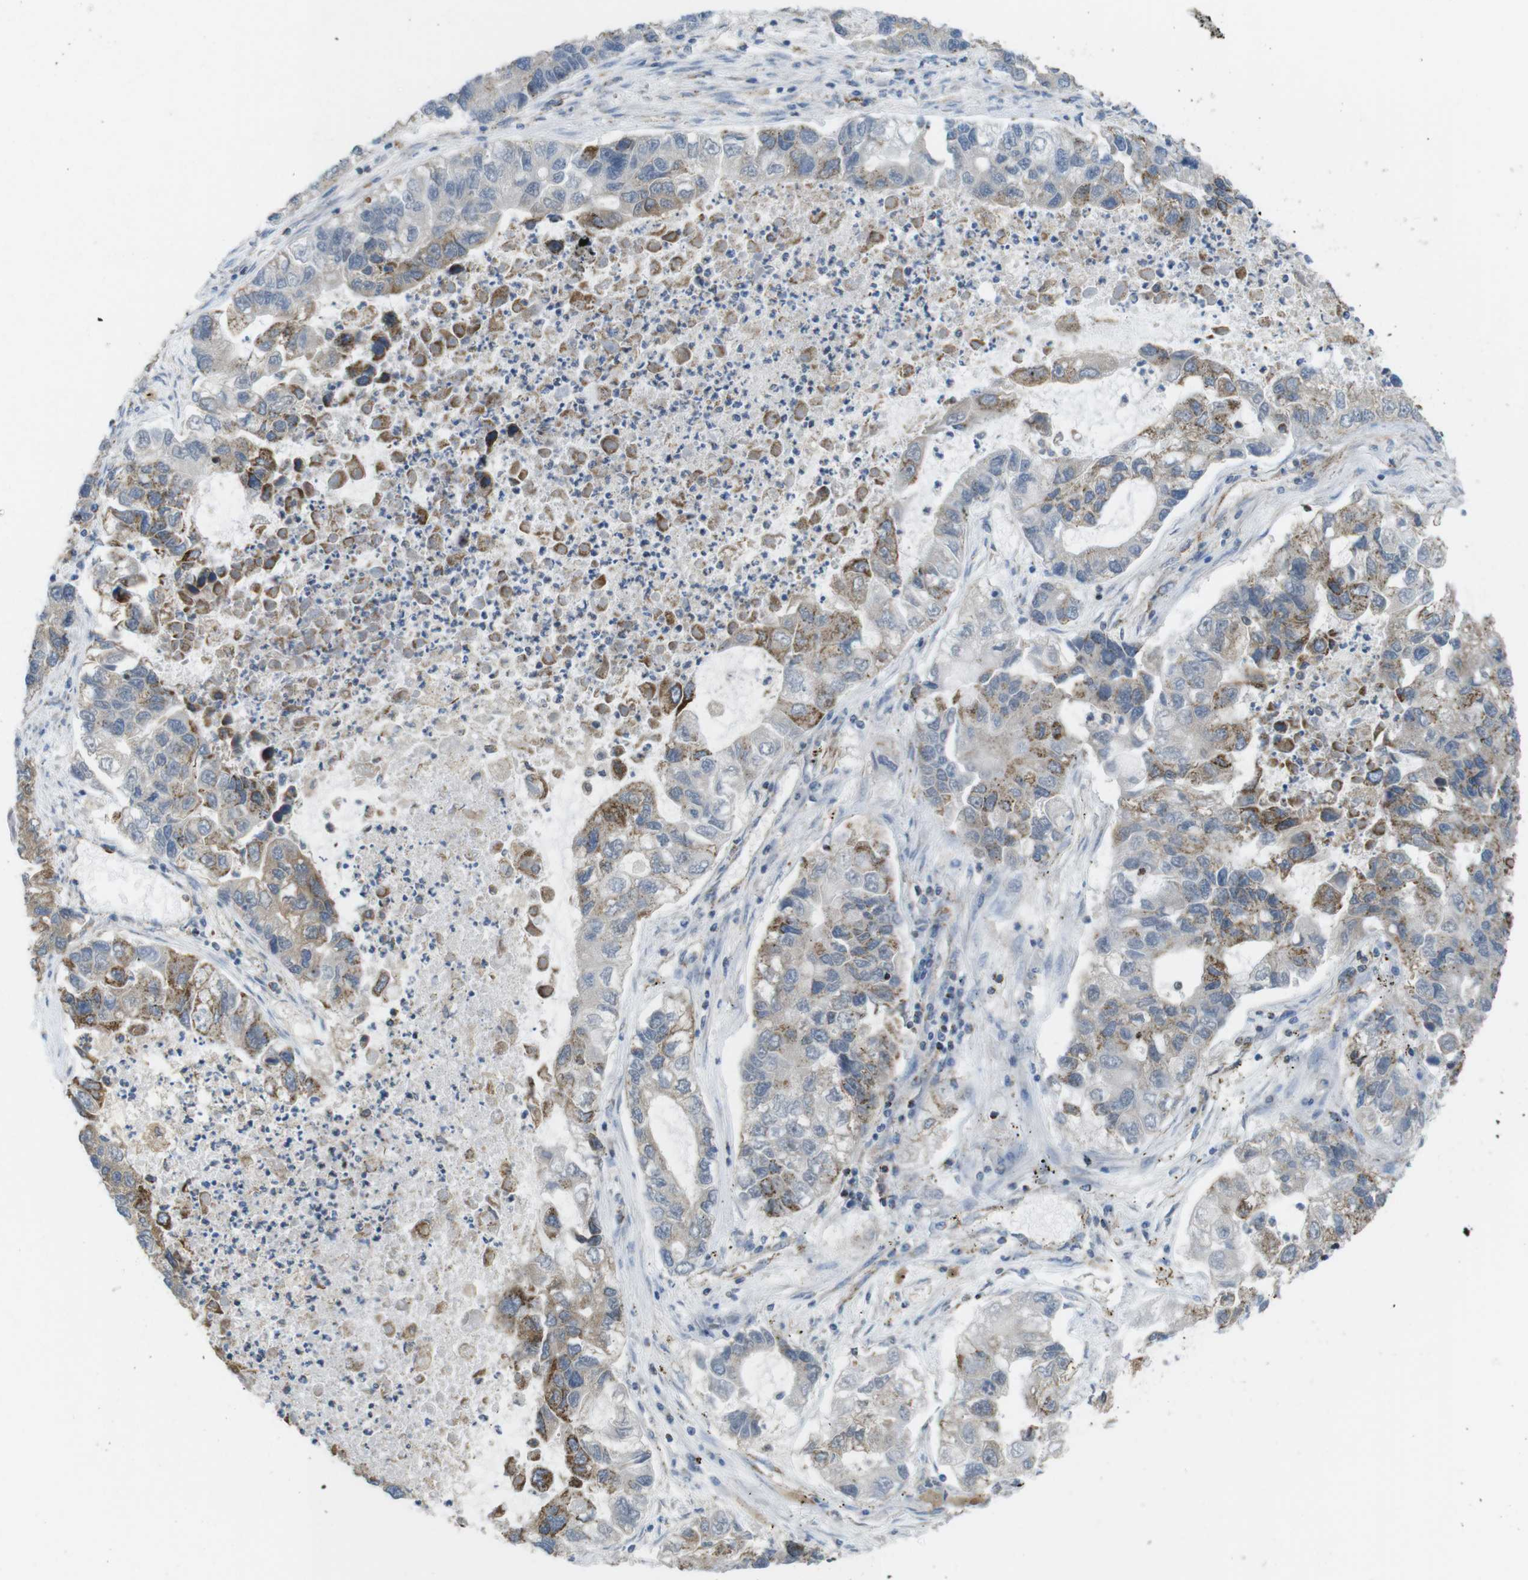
{"staining": {"intensity": "moderate", "quantity": "25%-75%", "location": "cytoplasmic/membranous"}, "tissue": "lung cancer", "cell_type": "Tumor cells", "image_type": "cancer", "snomed": [{"axis": "morphology", "description": "Adenocarcinoma, NOS"}, {"axis": "topography", "description": "Lung"}], "caption": "Immunohistochemistry micrograph of human adenocarcinoma (lung) stained for a protein (brown), which reveals medium levels of moderate cytoplasmic/membranous expression in about 25%-75% of tumor cells.", "gene": "GRIK2", "patient": {"sex": "female", "age": 51}}